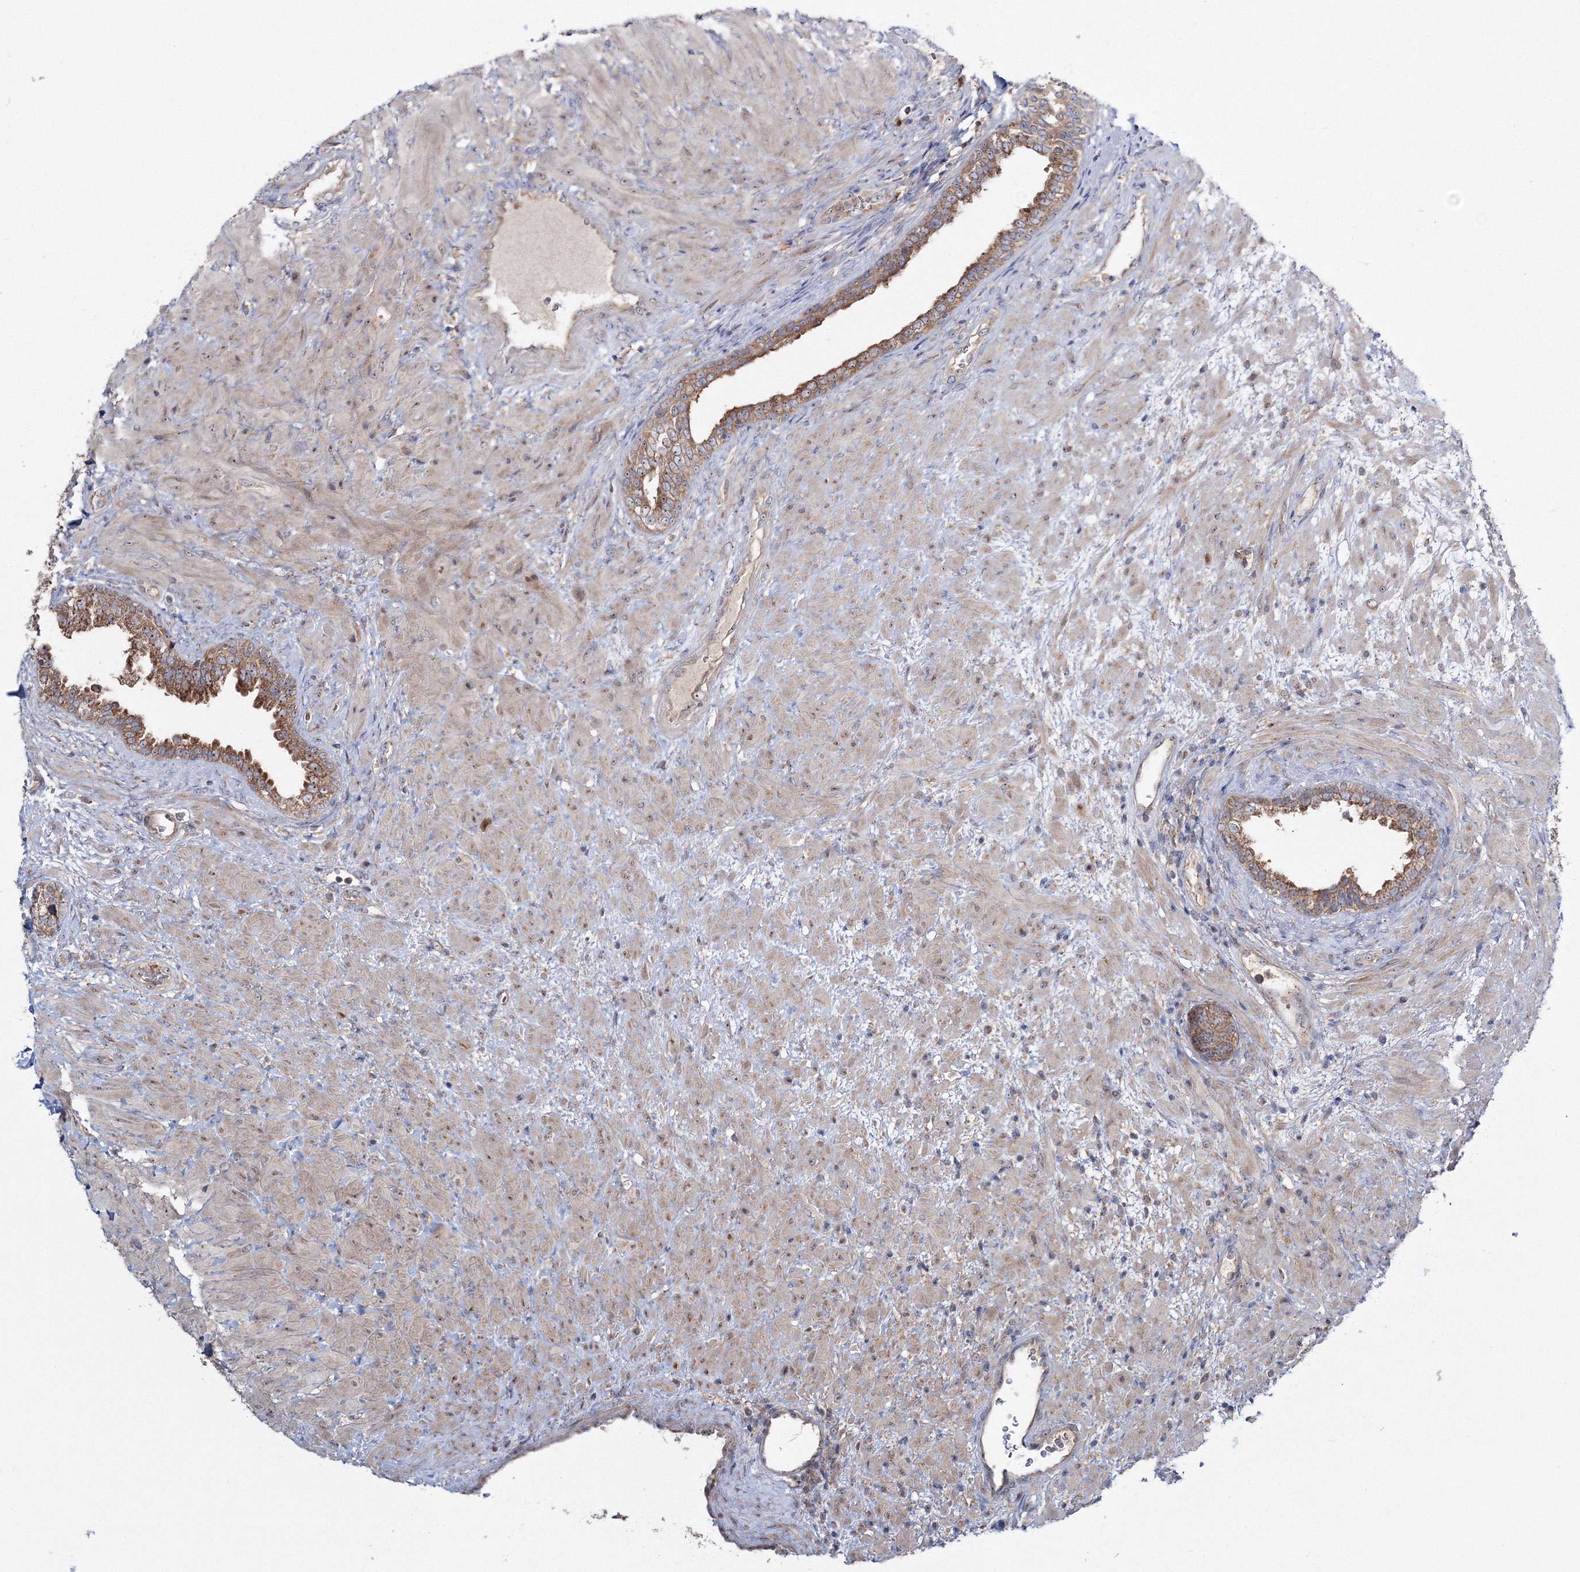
{"staining": {"intensity": "strong", "quantity": ">75%", "location": "cytoplasmic/membranous"}, "tissue": "prostate", "cell_type": "Glandular cells", "image_type": "normal", "snomed": [{"axis": "morphology", "description": "Normal tissue, NOS"}, {"axis": "topography", "description": "Prostate"}], "caption": "An IHC micrograph of normal tissue is shown. Protein staining in brown highlights strong cytoplasmic/membranous positivity in prostate within glandular cells.", "gene": "PEX13", "patient": {"sex": "male", "age": 76}}